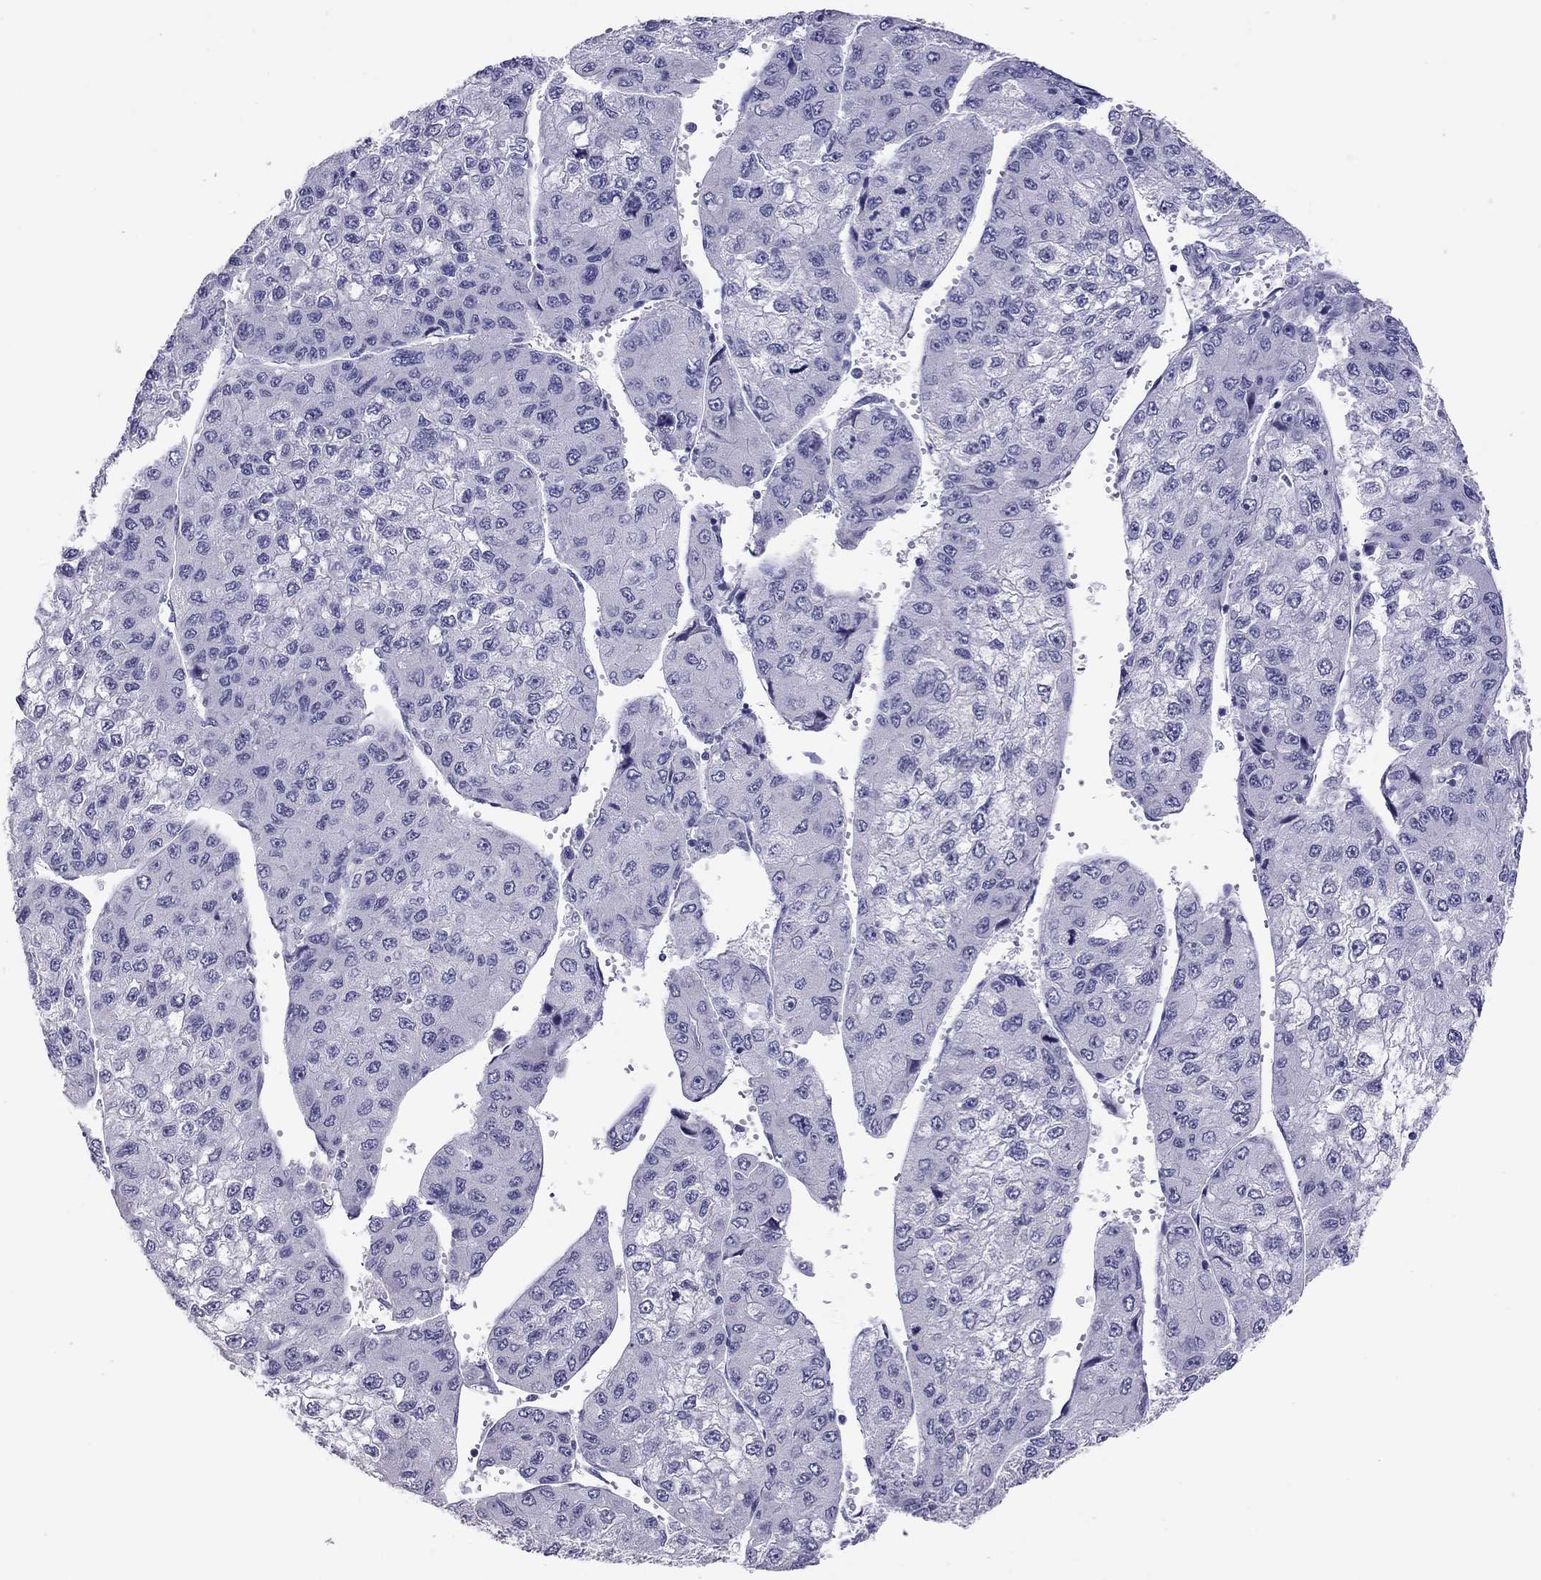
{"staining": {"intensity": "negative", "quantity": "none", "location": "none"}, "tissue": "liver cancer", "cell_type": "Tumor cells", "image_type": "cancer", "snomed": [{"axis": "morphology", "description": "Carcinoma, Hepatocellular, NOS"}, {"axis": "topography", "description": "Liver"}], "caption": "A micrograph of liver cancer stained for a protein demonstrates no brown staining in tumor cells.", "gene": "IL17REL", "patient": {"sex": "female", "age": 66}}